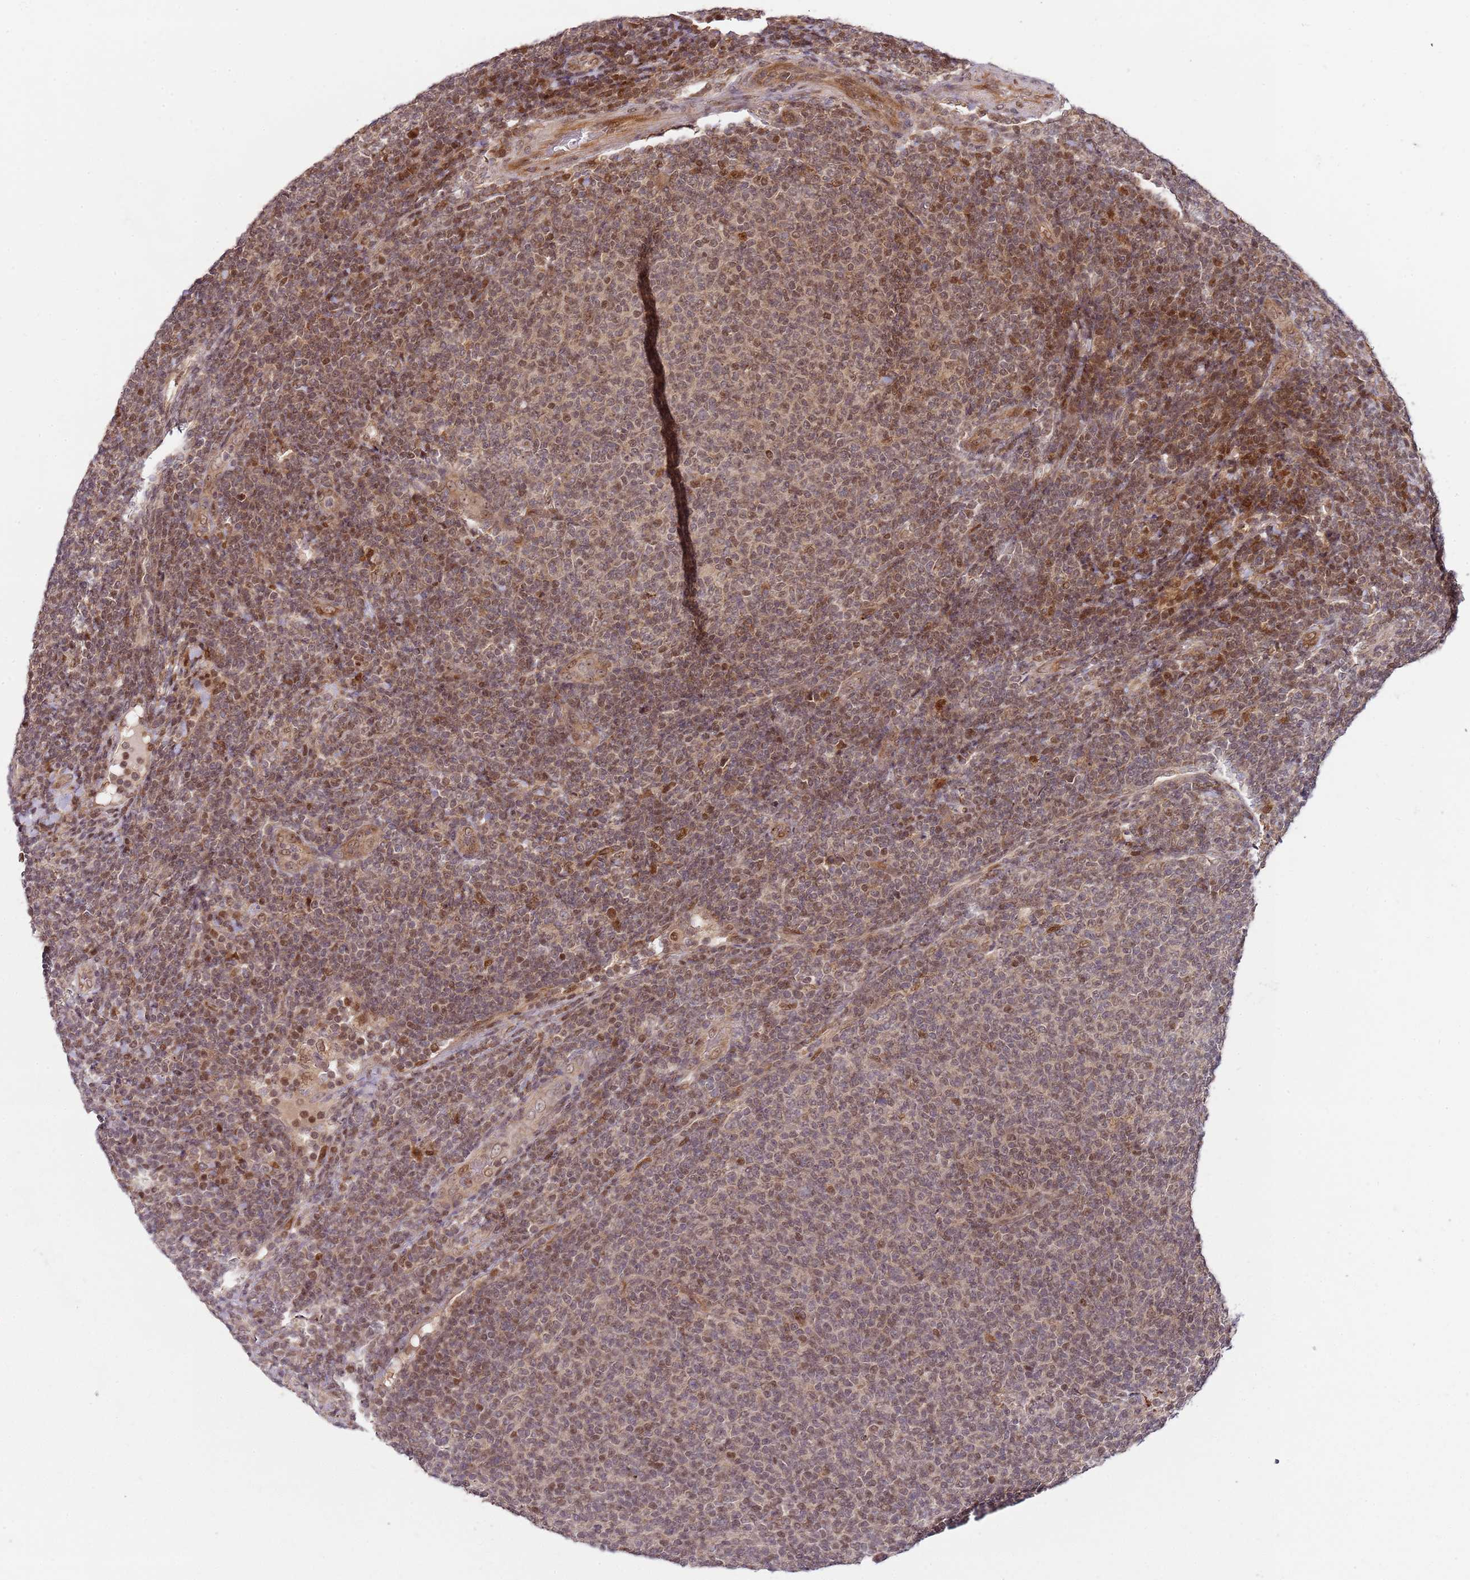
{"staining": {"intensity": "moderate", "quantity": "25%-75%", "location": "nuclear"}, "tissue": "lymphoma", "cell_type": "Tumor cells", "image_type": "cancer", "snomed": [{"axis": "morphology", "description": "Malignant lymphoma, non-Hodgkin's type, Low grade"}, {"axis": "topography", "description": "Lymph node"}], "caption": "An image of human malignant lymphoma, non-Hodgkin's type (low-grade) stained for a protein exhibits moderate nuclear brown staining in tumor cells. (Brightfield microscopy of DAB IHC at high magnification).", "gene": "EDC3", "patient": {"sex": "male", "age": 66}}